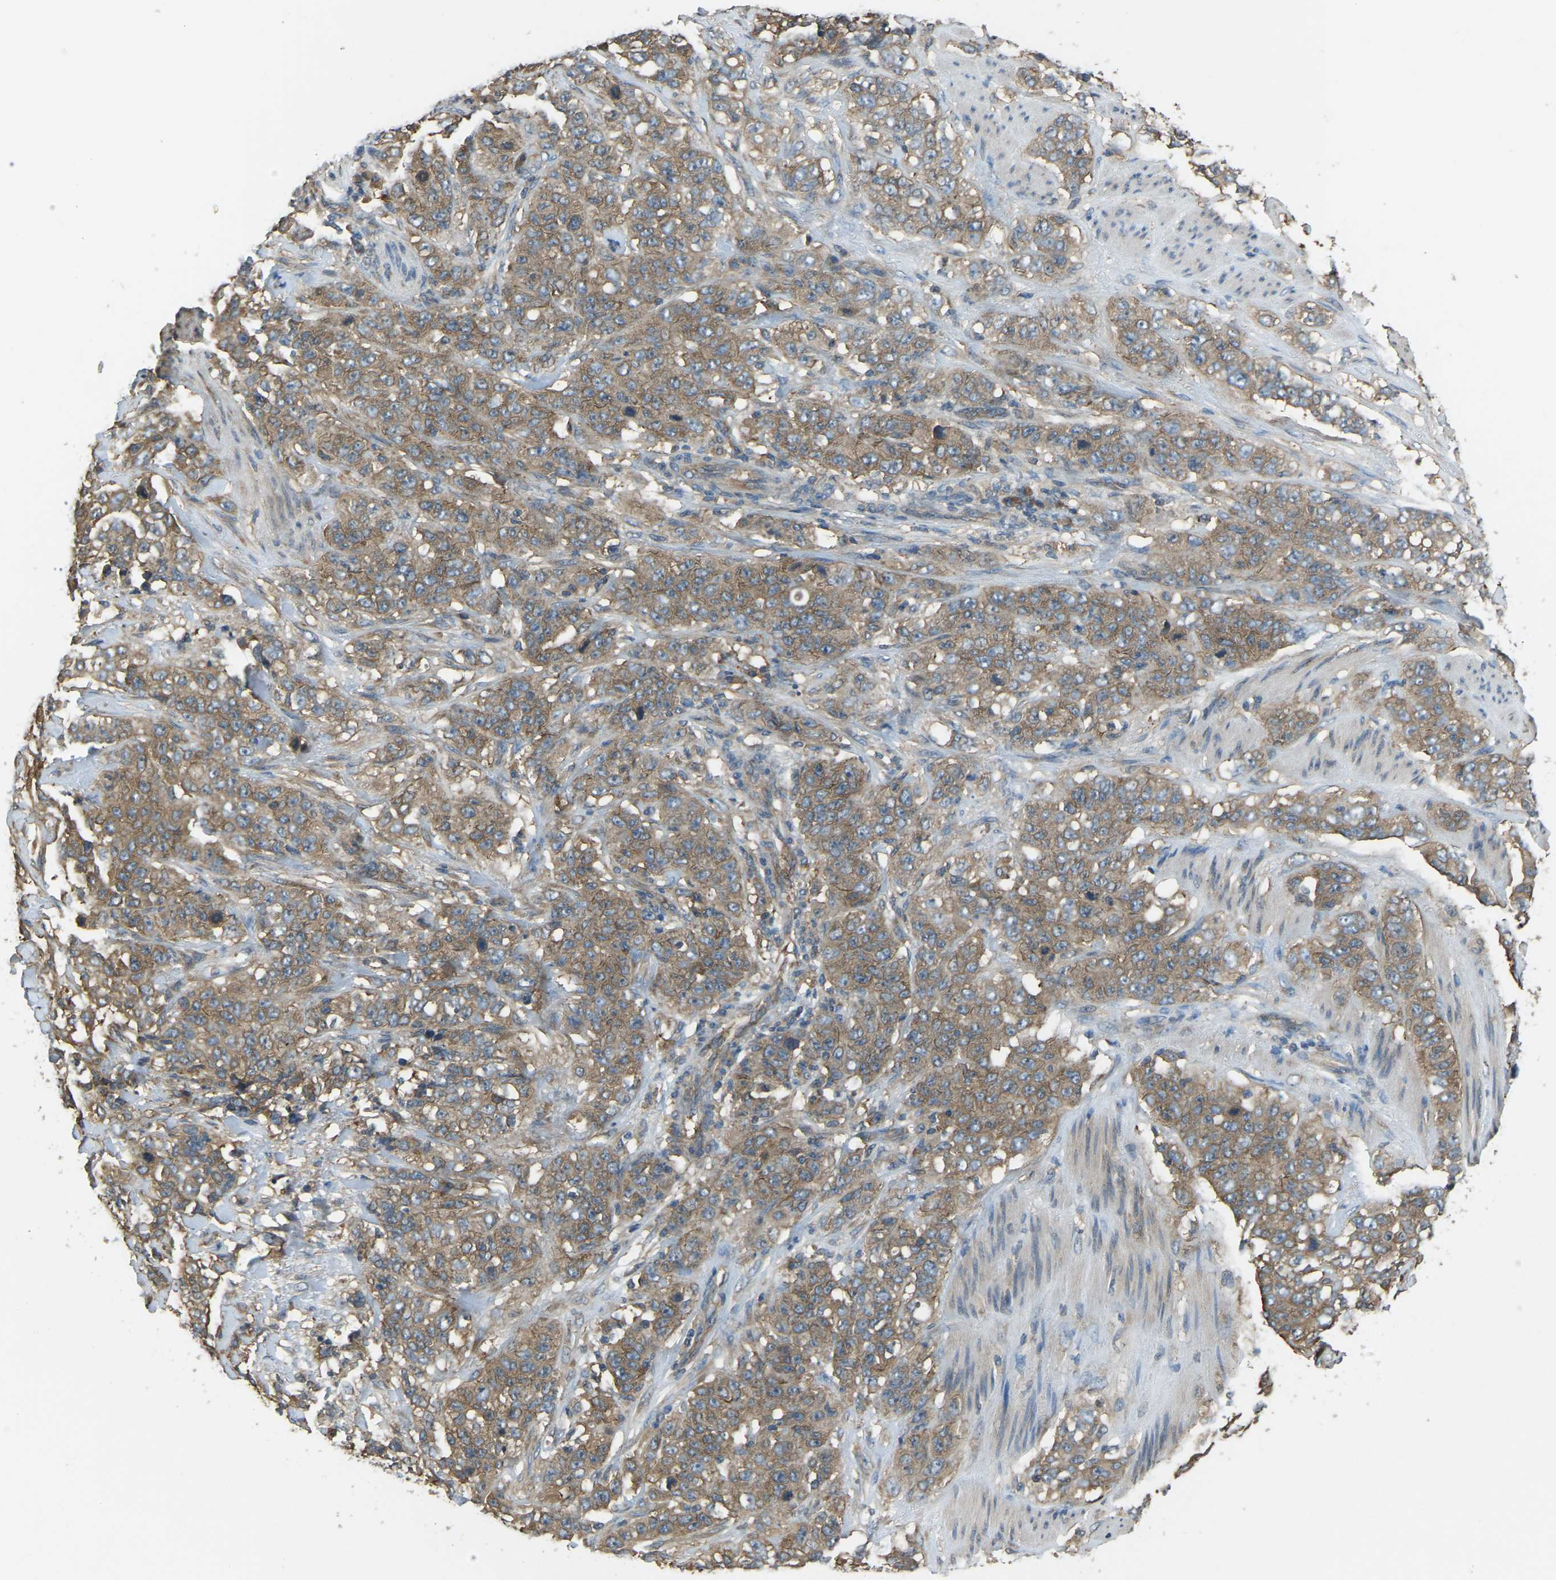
{"staining": {"intensity": "moderate", "quantity": ">75%", "location": "cytoplasmic/membranous"}, "tissue": "stomach cancer", "cell_type": "Tumor cells", "image_type": "cancer", "snomed": [{"axis": "morphology", "description": "Adenocarcinoma, NOS"}, {"axis": "topography", "description": "Stomach"}], "caption": "Immunohistochemistry (IHC) (DAB) staining of human adenocarcinoma (stomach) reveals moderate cytoplasmic/membranous protein expression in about >75% of tumor cells.", "gene": "AIMP1", "patient": {"sex": "male", "age": 48}}